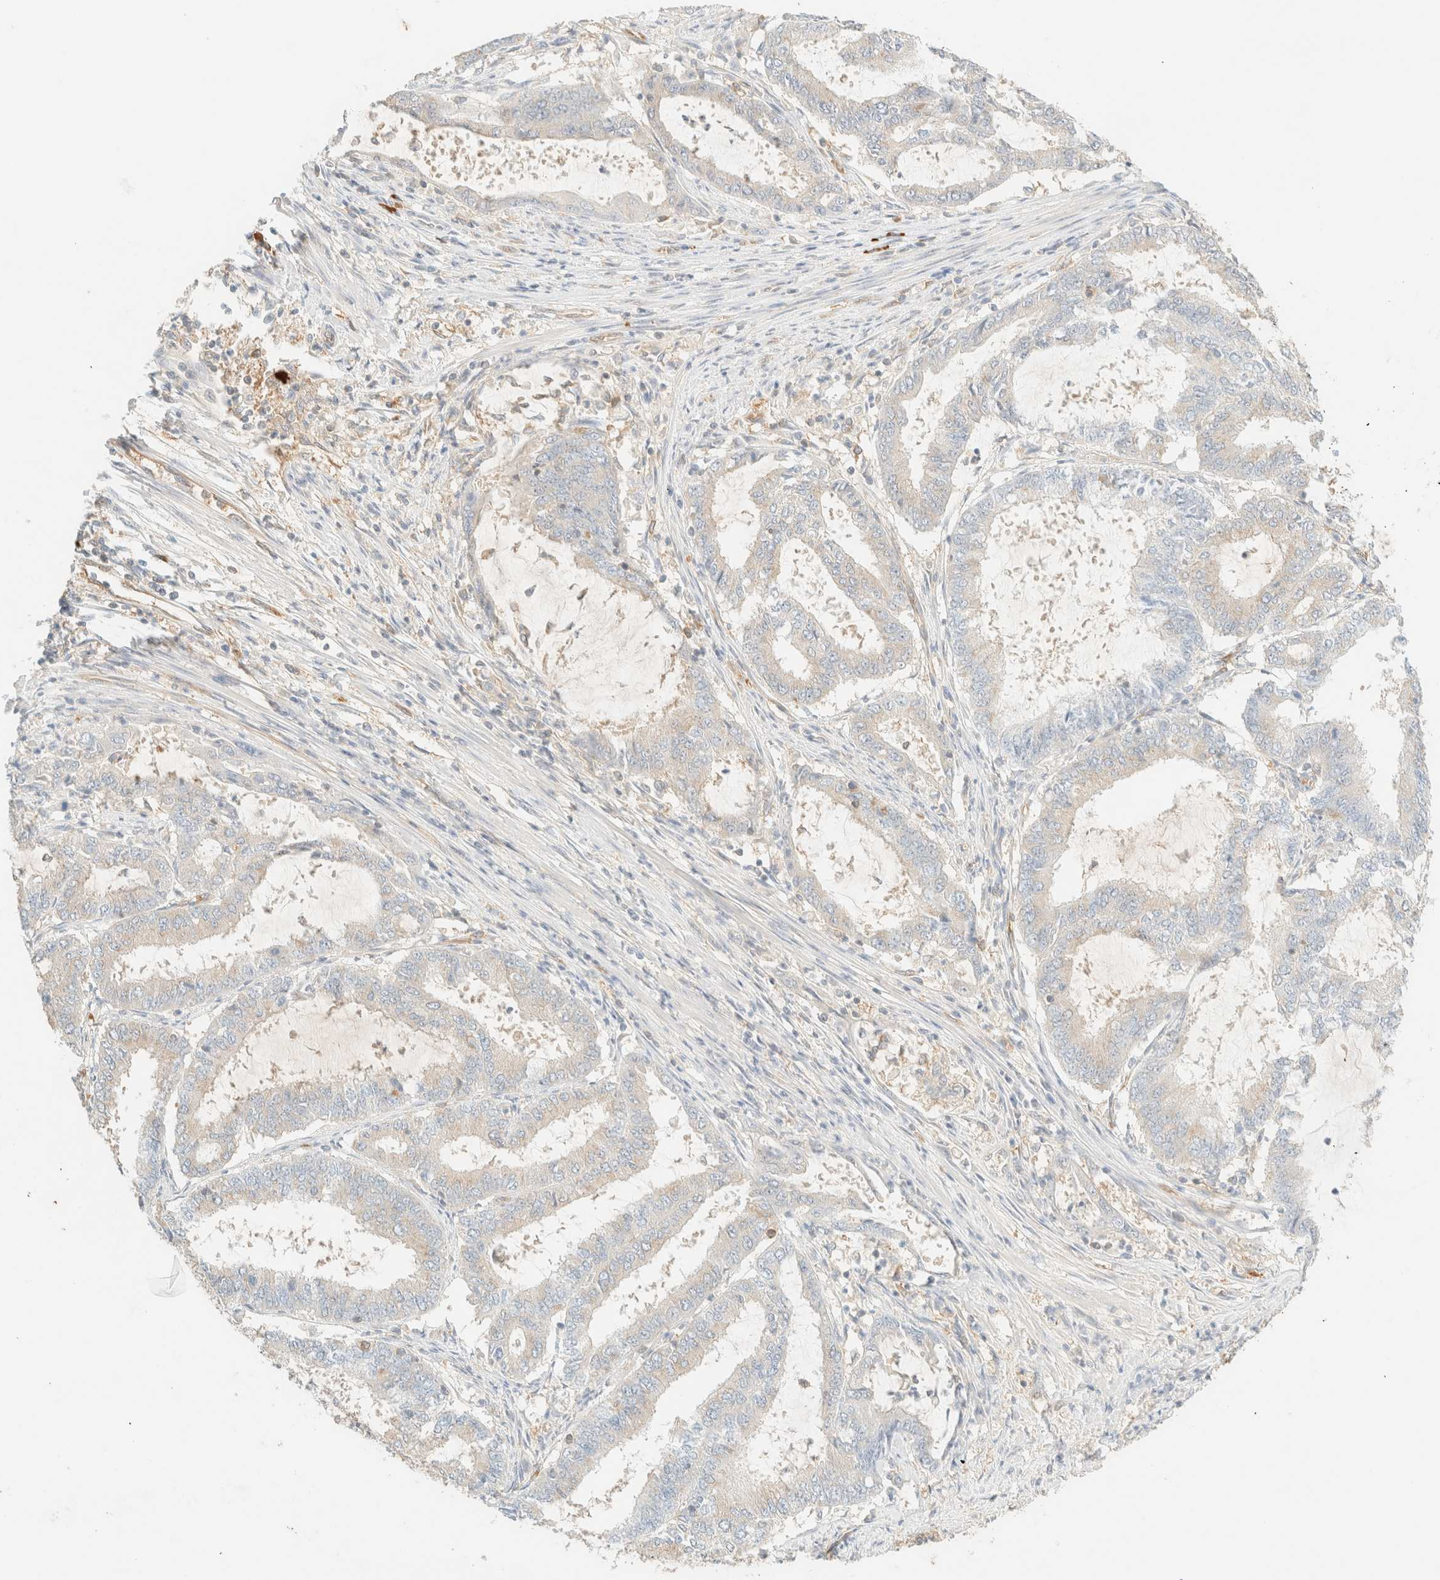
{"staining": {"intensity": "negative", "quantity": "none", "location": "none"}, "tissue": "endometrial cancer", "cell_type": "Tumor cells", "image_type": "cancer", "snomed": [{"axis": "morphology", "description": "Adenocarcinoma, NOS"}, {"axis": "topography", "description": "Endometrium"}], "caption": "An image of endometrial cancer stained for a protein shows no brown staining in tumor cells.", "gene": "FHOD1", "patient": {"sex": "female", "age": 51}}